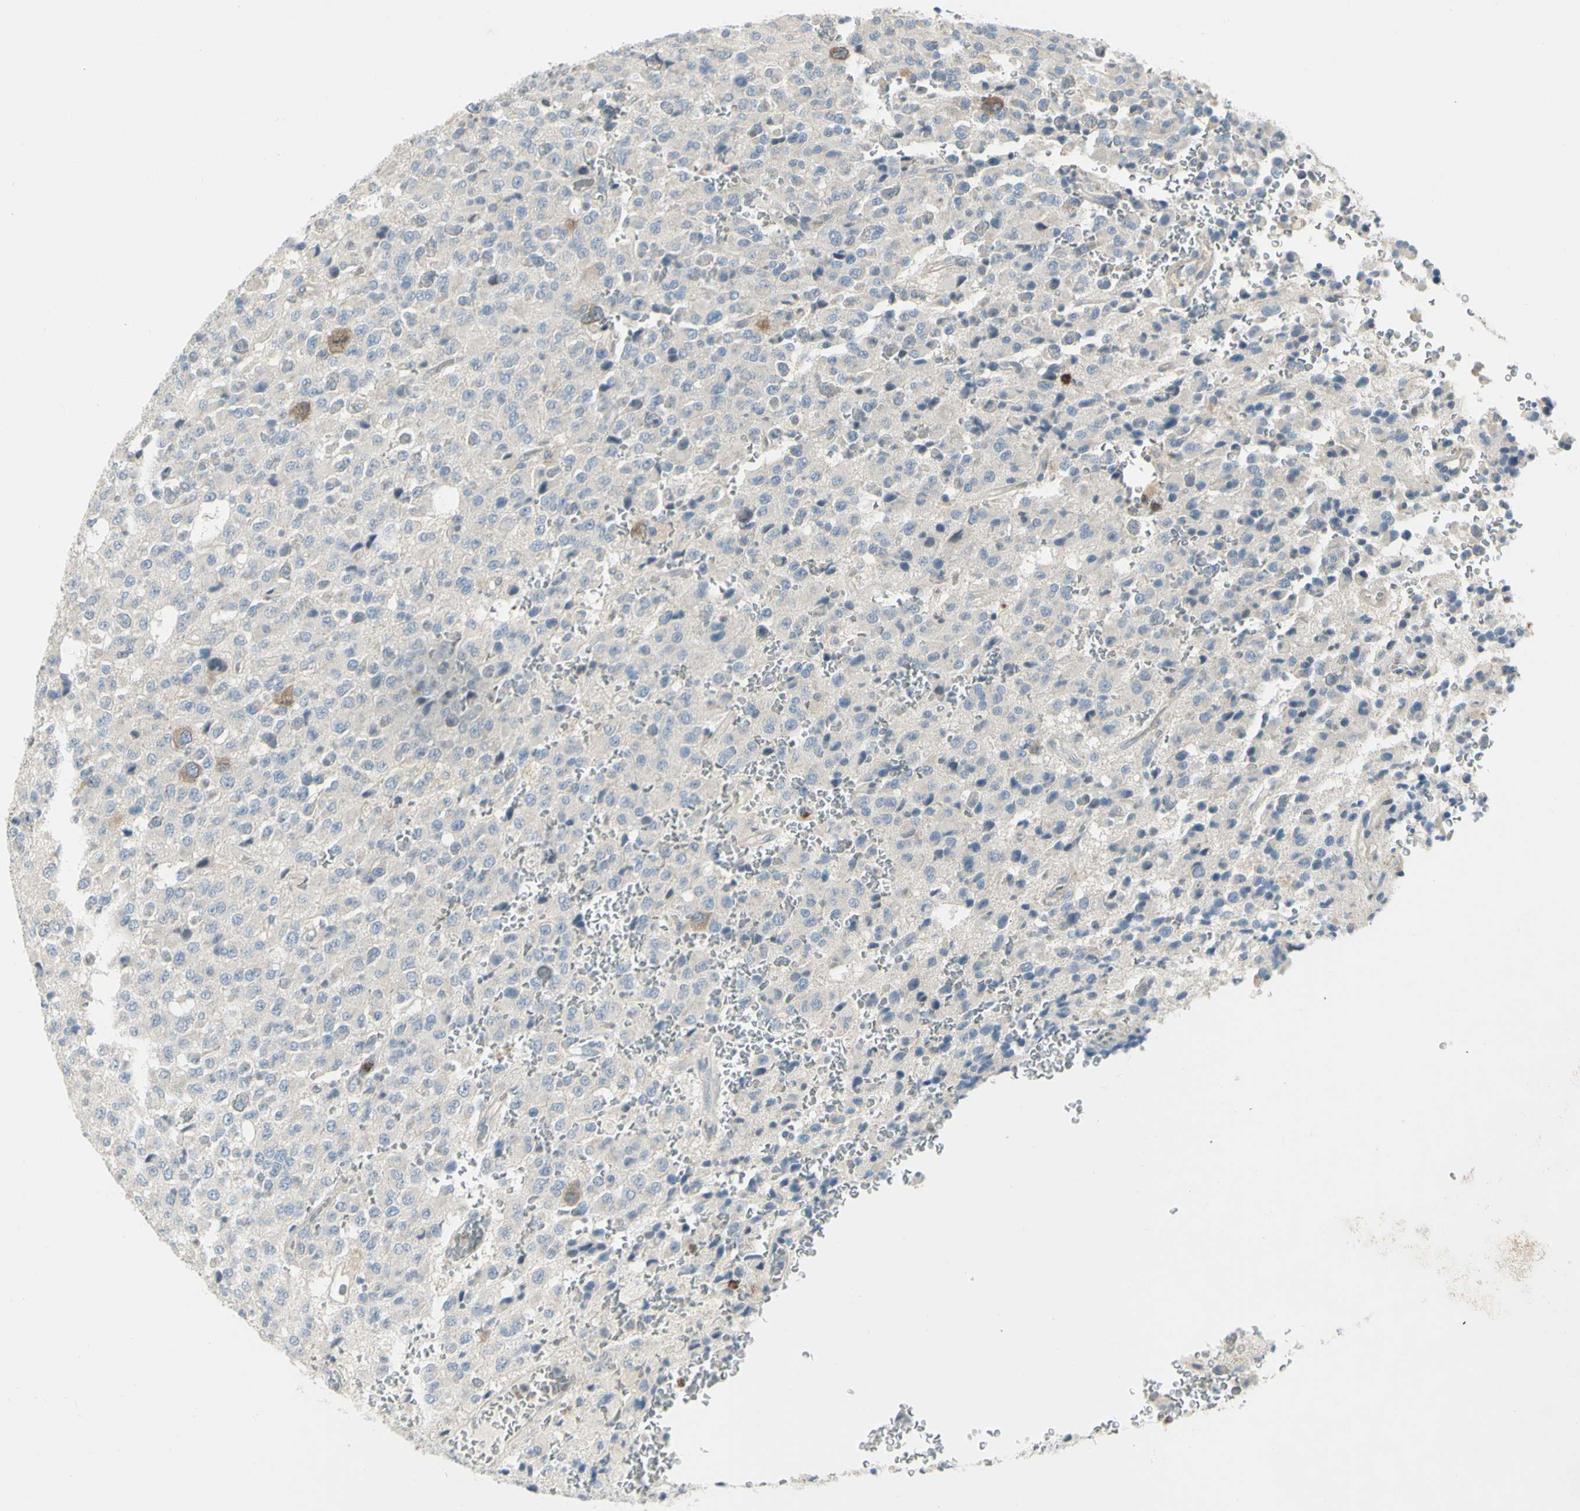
{"staining": {"intensity": "moderate", "quantity": "<25%", "location": "cytoplasmic/membranous"}, "tissue": "glioma", "cell_type": "Tumor cells", "image_type": "cancer", "snomed": [{"axis": "morphology", "description": "Glioma, malignant, High grade"}, {"axis": "topography", "description": "pancreas cauda"}], "caption": "DAB (3,3'-diaminobenzidine) immunohistochemical staining of malignant glioma (high-grade) exhibits moderate cytoplasmic/membranous protein staining in about <25% of tumor cells. (brown staining indicates protein expression, while blue staining denotes nuclei).", "gene": "CCNB2", "patient": {"sex": "male", "age": 60}}